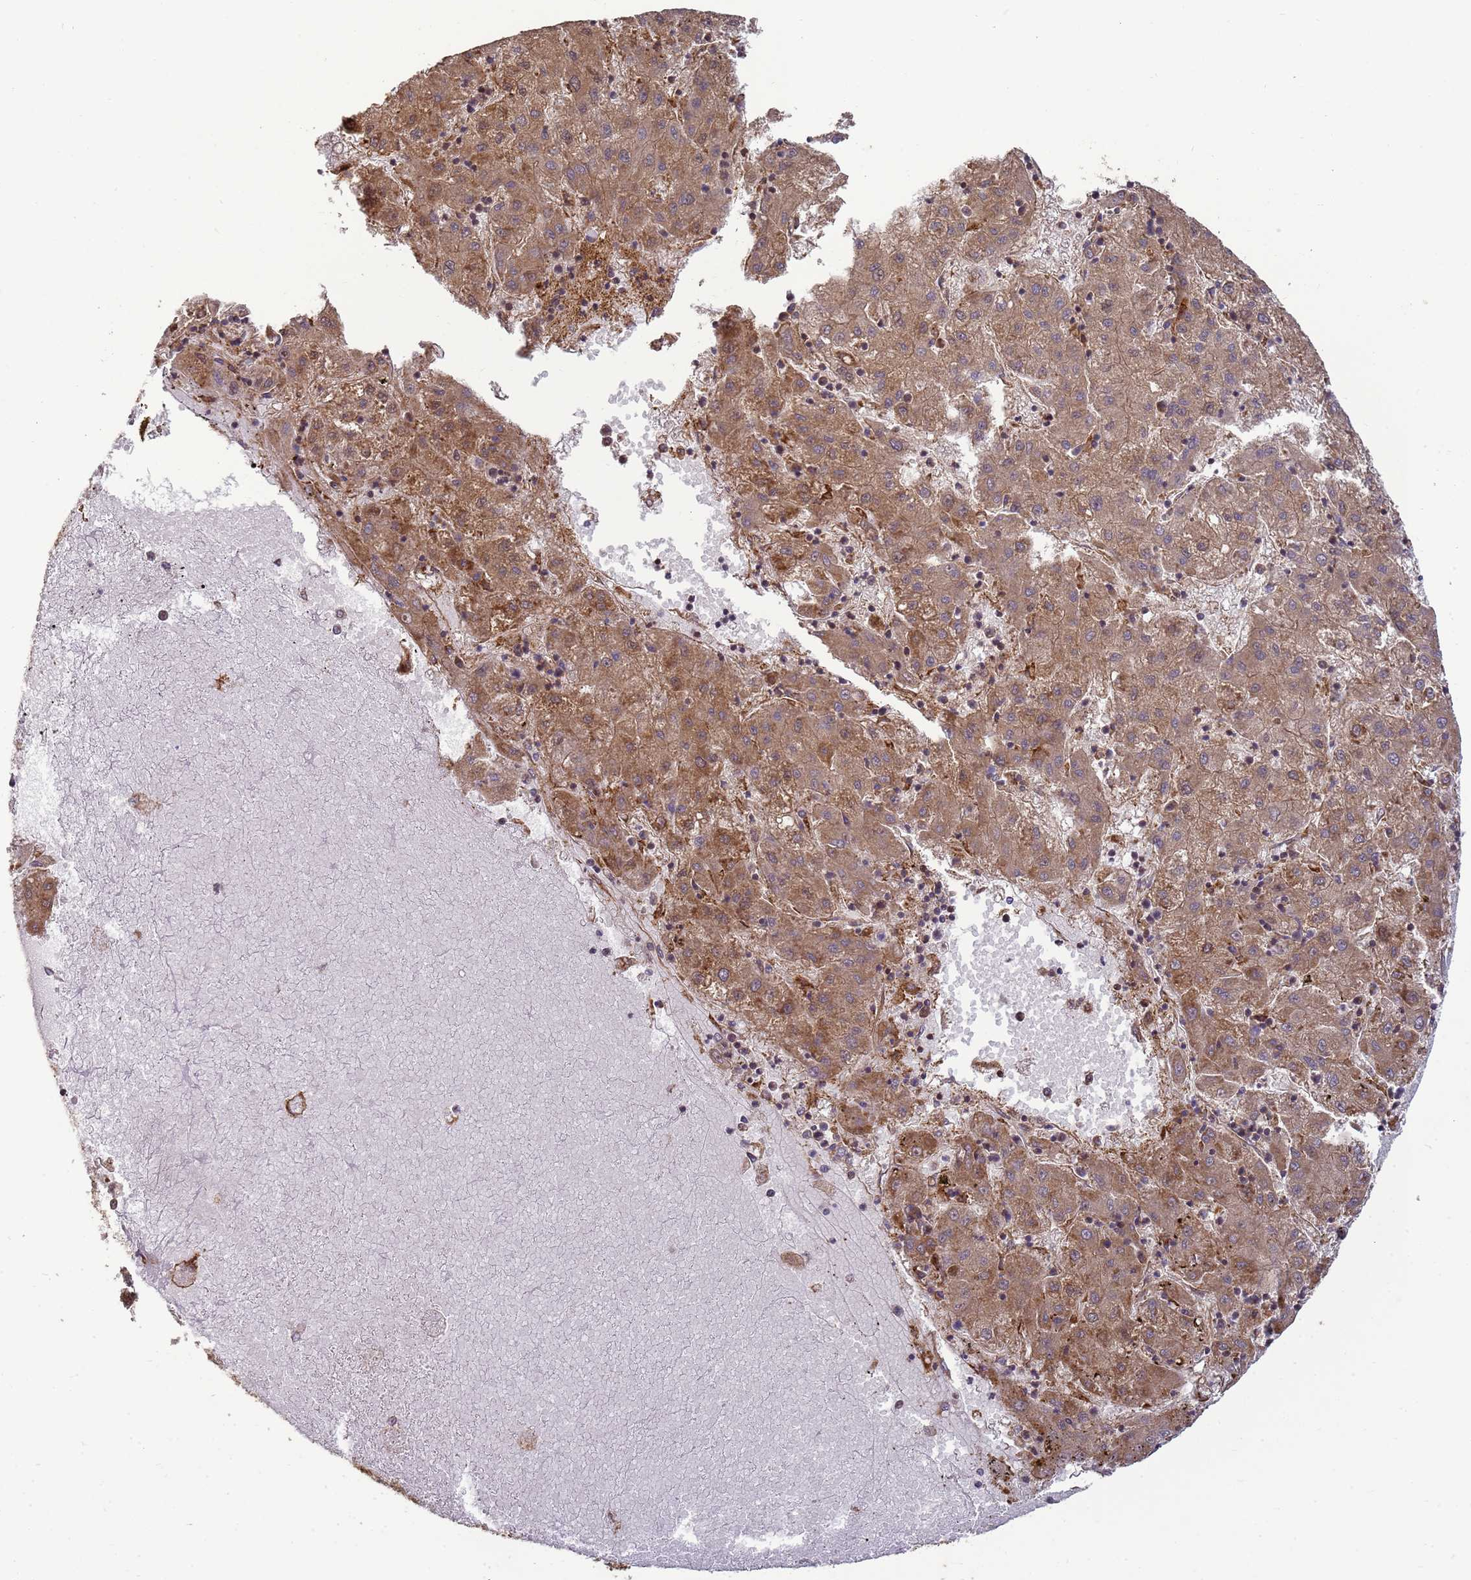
{"staining": {"intensity": "moderate", "quantity": ">75%", "location": "cytoplasmic/membranous"}, "tissue": "liver cancer", "cell_type": "Tumor cells", "image_type": "cancer", "snomed": [{"axis": "morphology", "description": "Carcinoma, Hepatocellular, NOS"}, {"axis": "topography", "description": "Liver"}], "caption": "Immunohistochemistry (IHC) of liver hepatocellular carcinoma demonstrates medium levels of moderate cytoplasmic/membranous staining in approximately >75% of tumor cells. Immunohistochemistry (IHC) stains the protein of interest in brown and the nuclei are stained blue.", "gene": "CNOT1", "patient": {"sex": "male", "age": 72}}